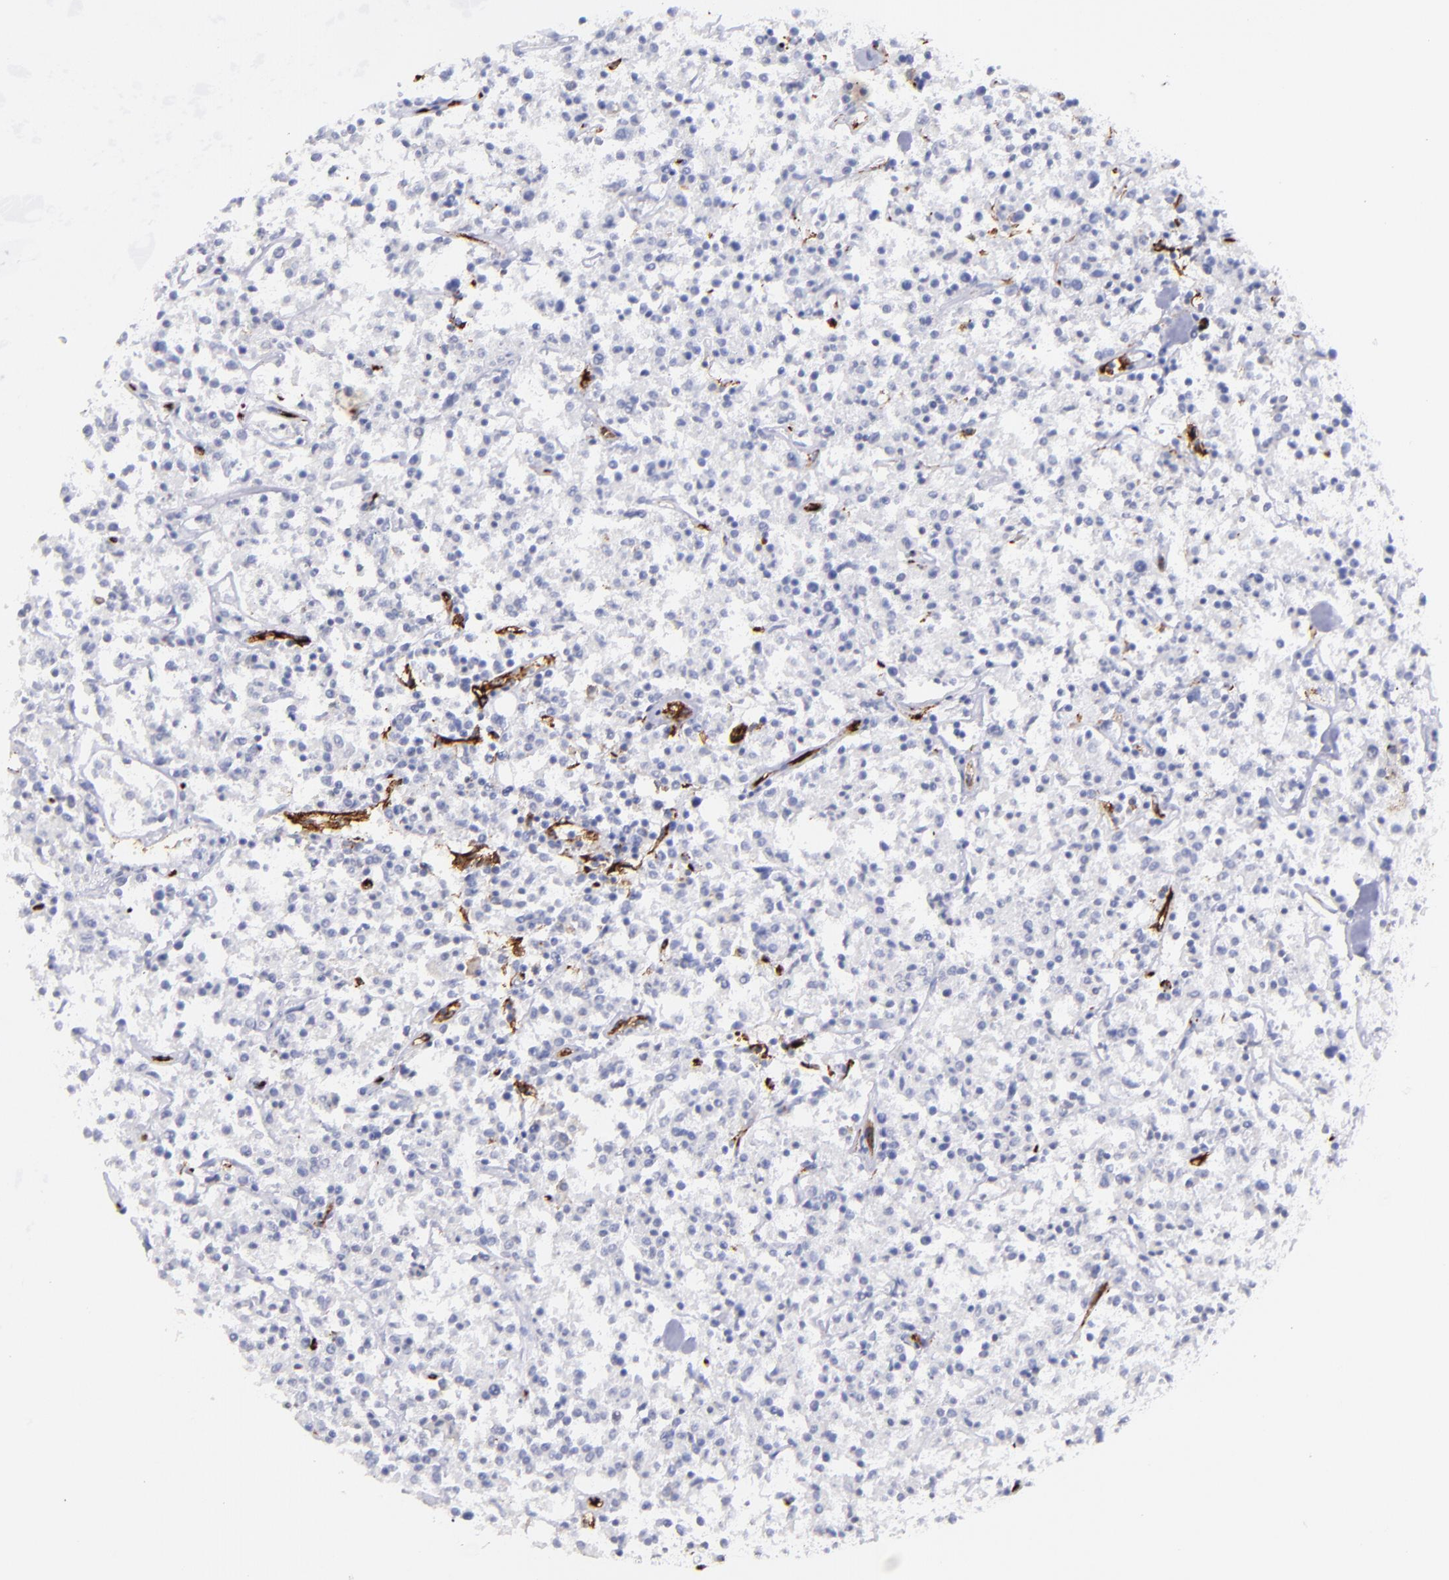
{"staining": {"intensity": "negative", "quantity": "none", "location": "none"}, "tissue": "lymphoma", "cell_type": "Tumor cells", "image_type": "cancer", "snomed": [{"axis": "morphology", "description": "Malignant lymphoma, non-Hodgkin's type, Low grade"}, {"axis": "topography", "description": "Small intestine"}], "caption": "Lymphoma stained for a protein using immunohistochemistry (IHC) demonstrates no positivity tumor cells.", "gene": "DYSF", "patient": {"sex": "female", "age": 59}}